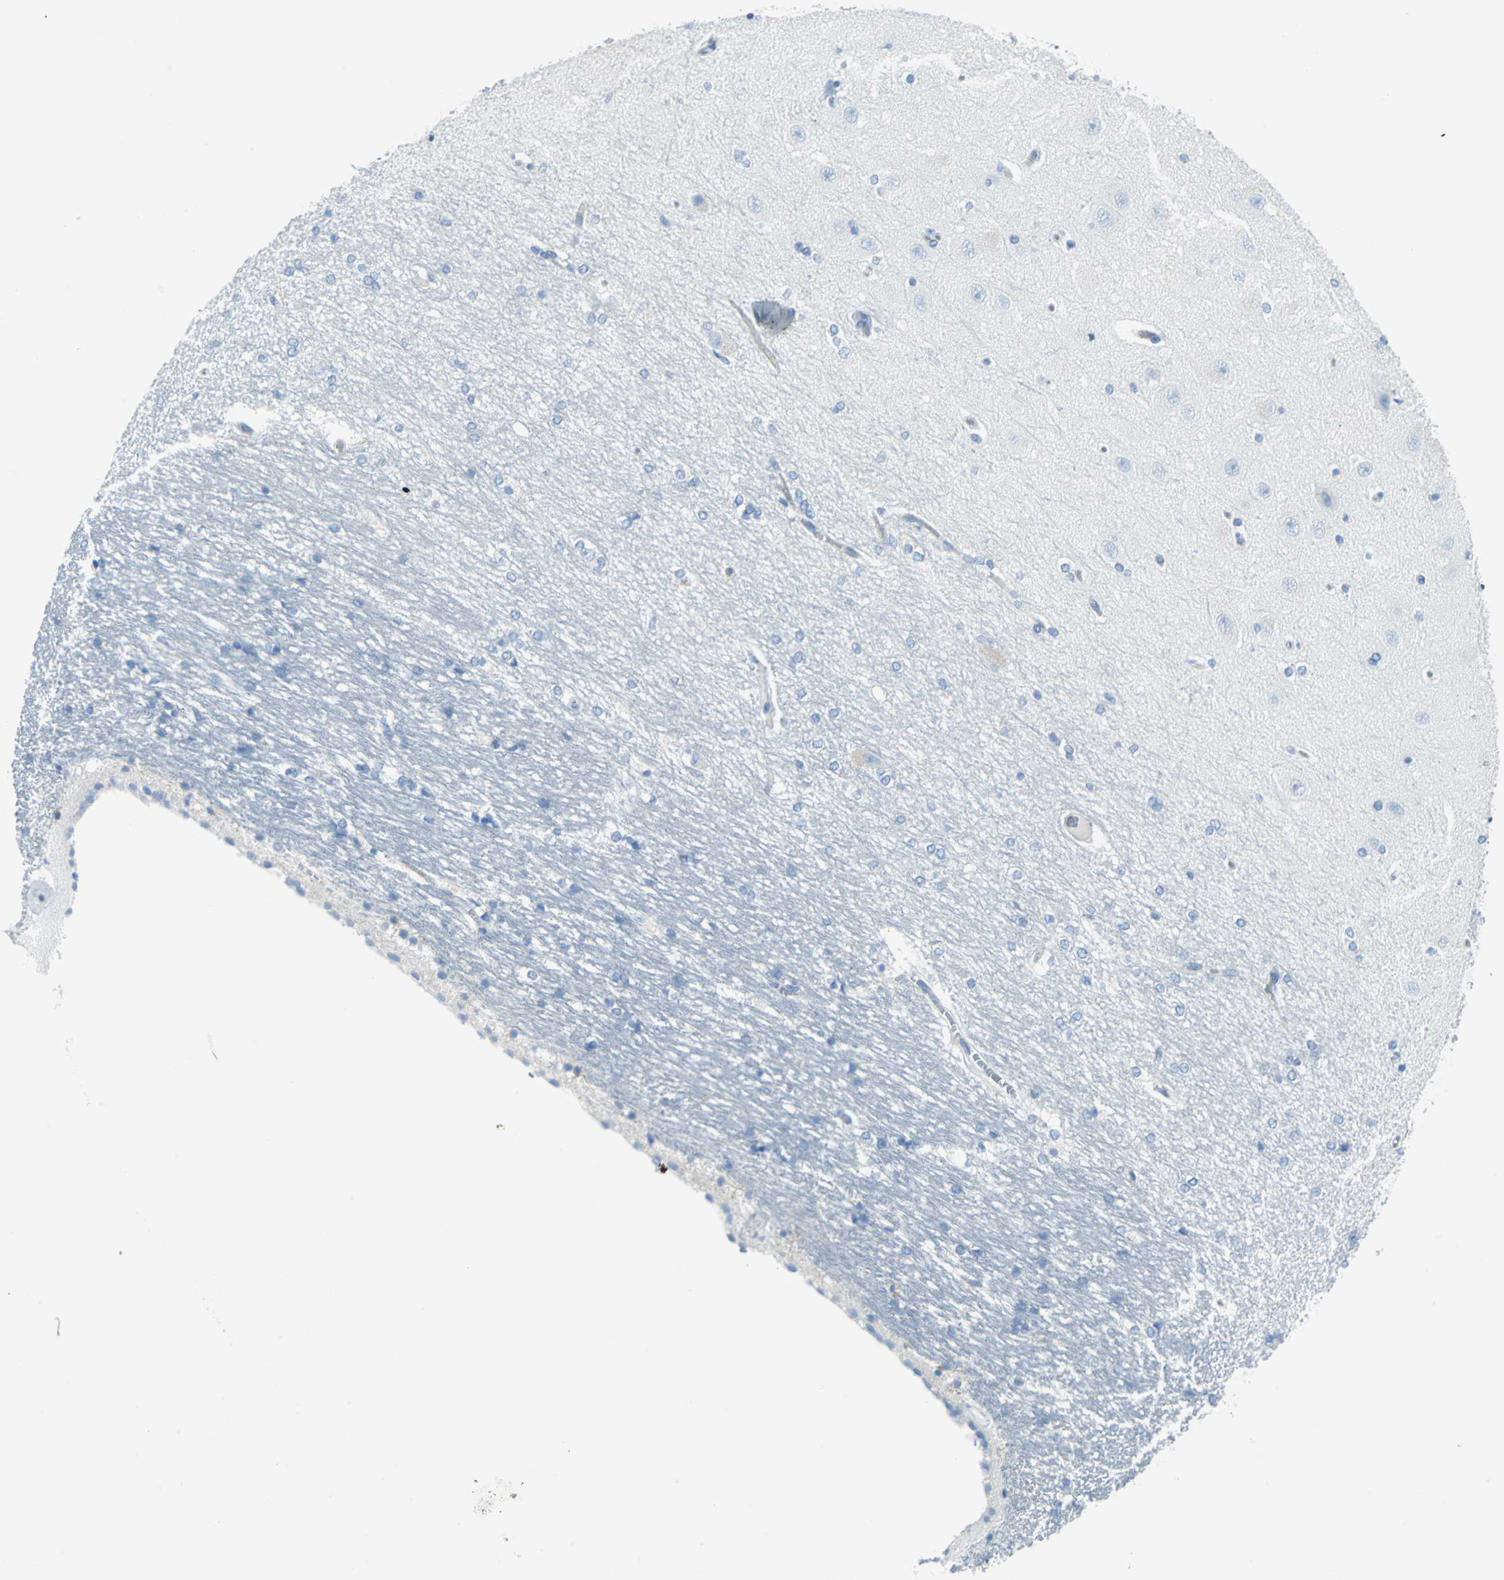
{"staining": {"intensity": "negative", "quantity": "none", "location": "none"}, "tissue": "hippocampus", "cell_type": "Glial cells", "image_type": "normal", "snomed": [{"axis": "morphology", "description": "Normal tissue, NOS"}, {"axis": "topography", "description": "Hippocampus"}], "caption": "Photomicrograph shows no significant protein expression in glial cells of unremarkable hippocampus. (DAB immunohistochemistry with hematoxylin counter stain).", "gene": "CYB5A", "patient": {"sex": "female", "age": 19}}